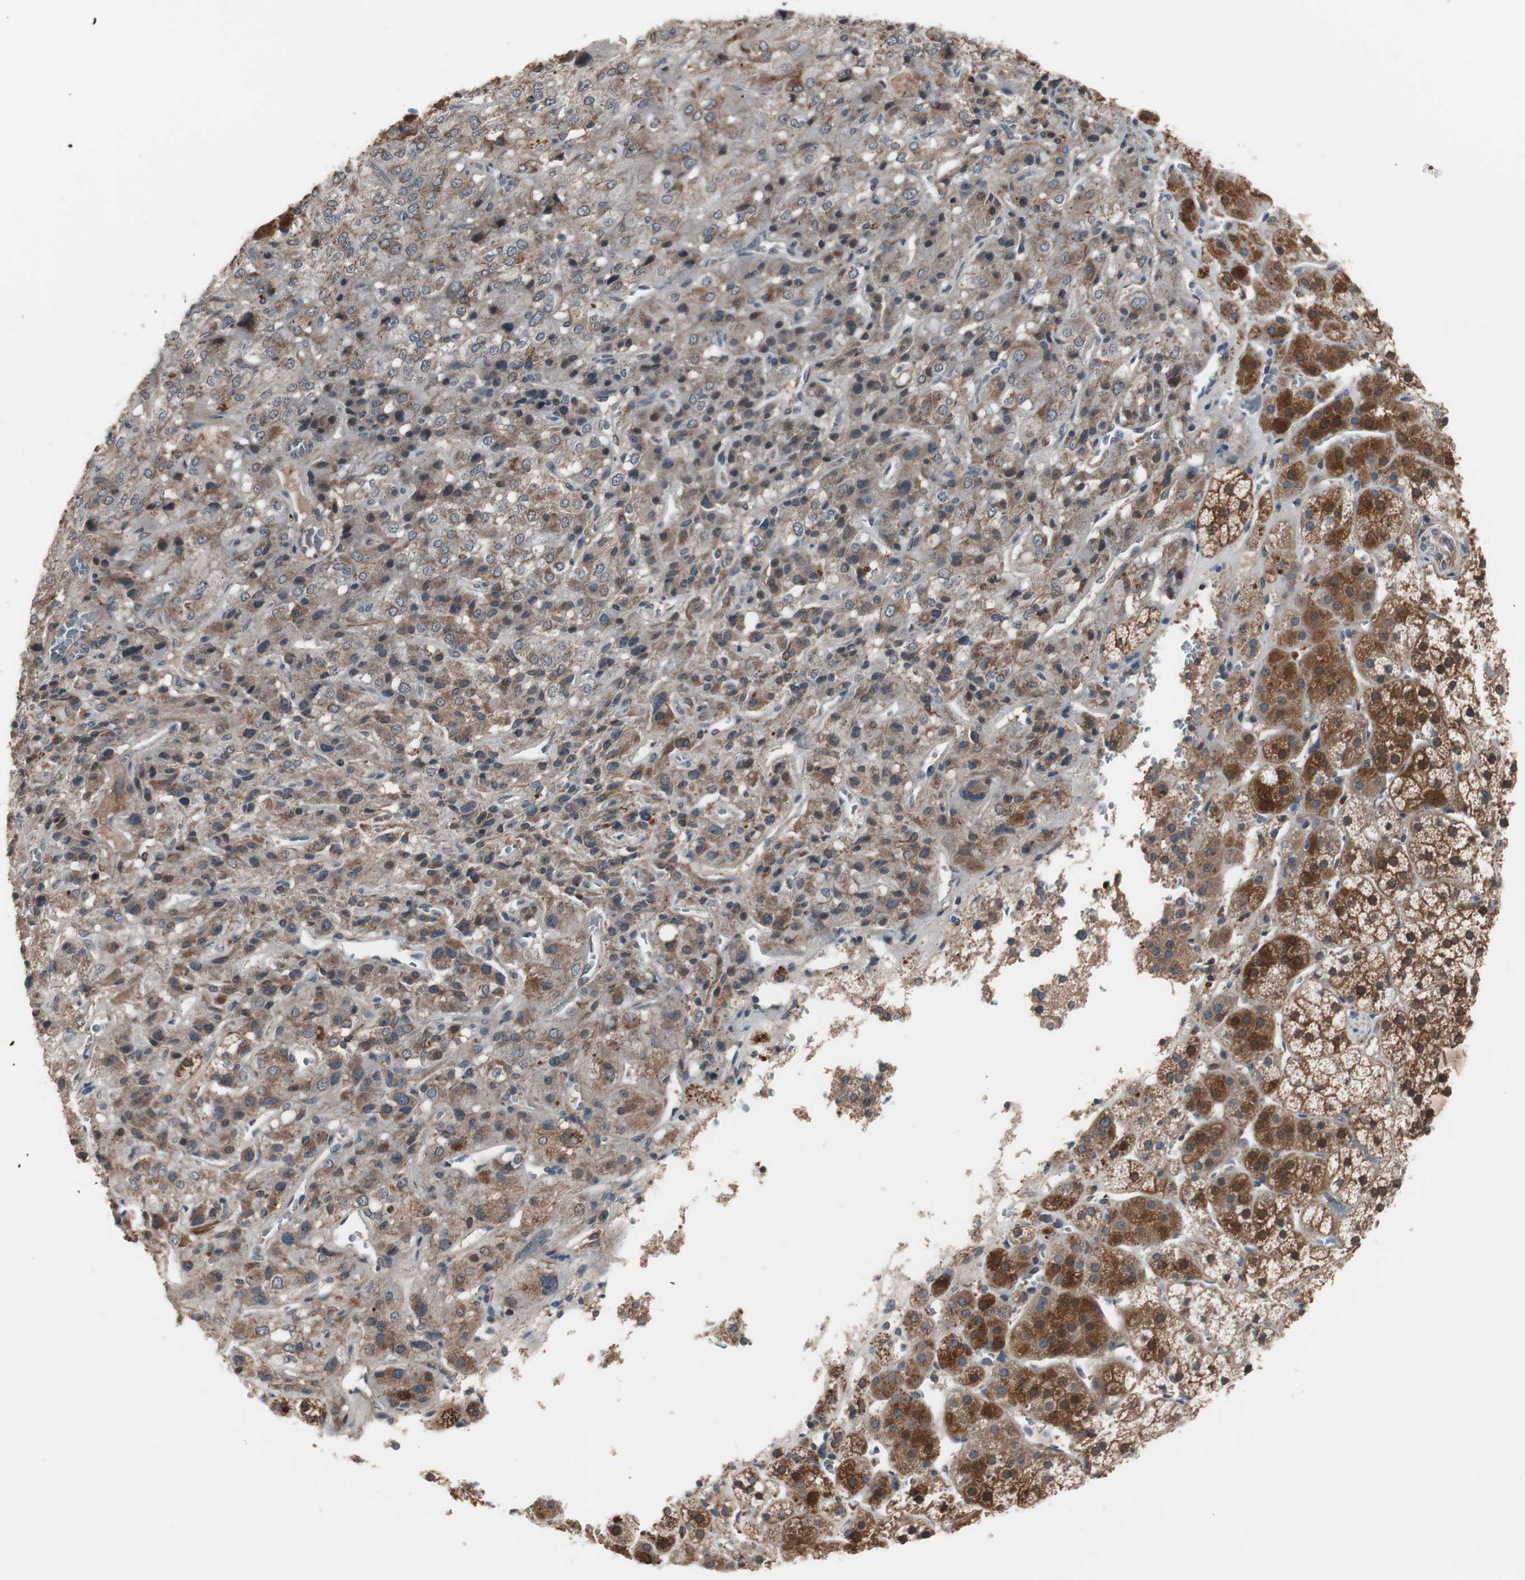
{"staining": {"intensity": "strong", "quantity": ">75%", "location": "cytoplasmic/membranous"}, "tissue": "adrenal gland", "cell_type": "Glandular cells", "image_type": "normal", "snomed": [{"axis": "morphology", "description": "Normal tissue, NOS"}, {"axis": "topography", "description": "Adrenal gland"}], "caption": "Immunohistochemistry staining of normal adrenal gland, which reveals high levels of strong cytoplasmic/membranous staining in approximately >75% of glandular cells indicating strong cytoplasmic/membranous protein staining. The staining was performed using DAB (brown) for protein detection and nuclei were counterstained in hematoxylin (blue).", "gene": "HMBS", "patient": {"sex": "female", "age": 44}}